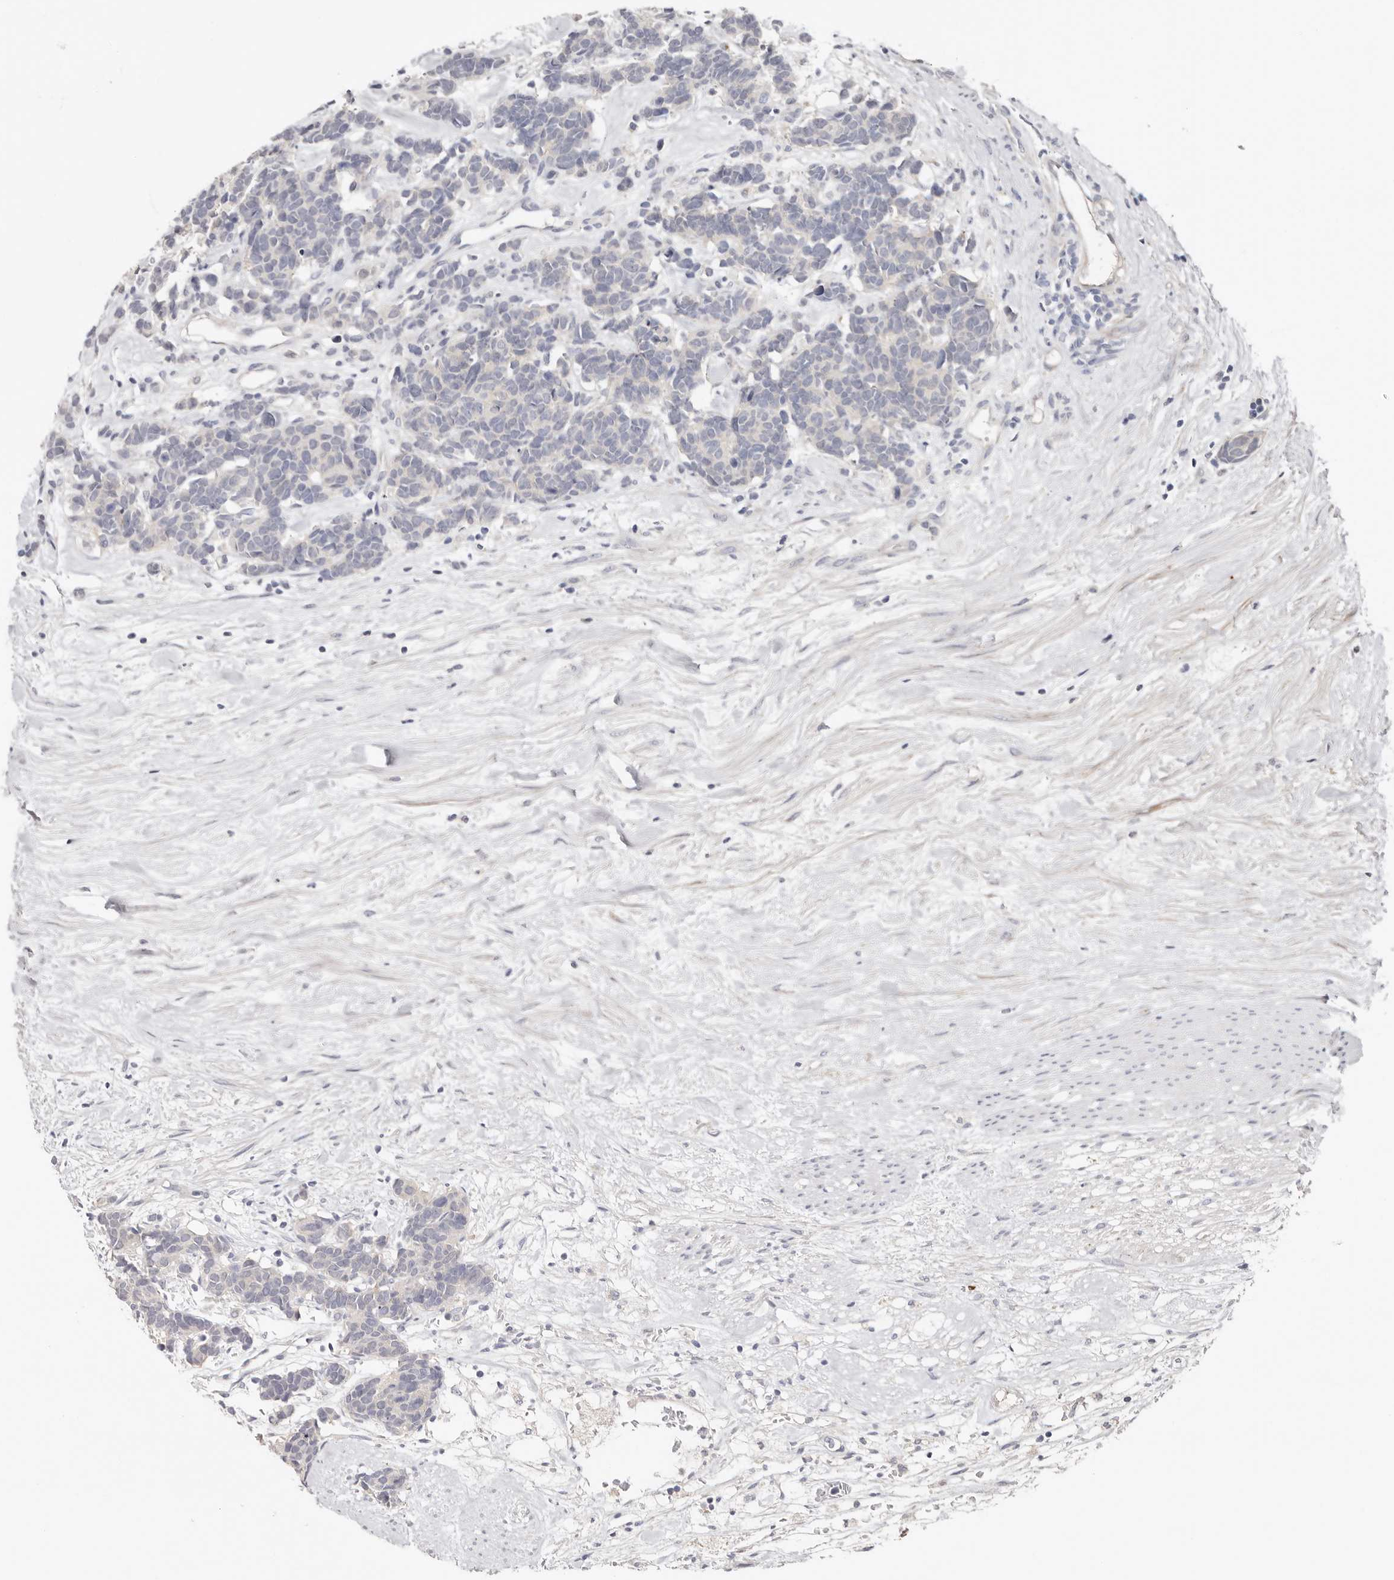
{"staining": {"intensity": "negative", "quantity": "none", "location": "none"}, "tissue": "carcinoid", "cell_type": "Tumor cells", "image_type": "cancer", "snomed": [{"axis": "morphology", "description": "Carcinoma, NOS"}, {"axis": "morphology", "description": "Carcinoid, malignant, NOS"}, {"axis": "topography", "description": "Urinary bladder"}], "caption": "The photomicrograph demonstrates no staining of tumor cells in carcinoid.", "gene": "PKDCC", "patient": {"sex": "male", "age": 57}}